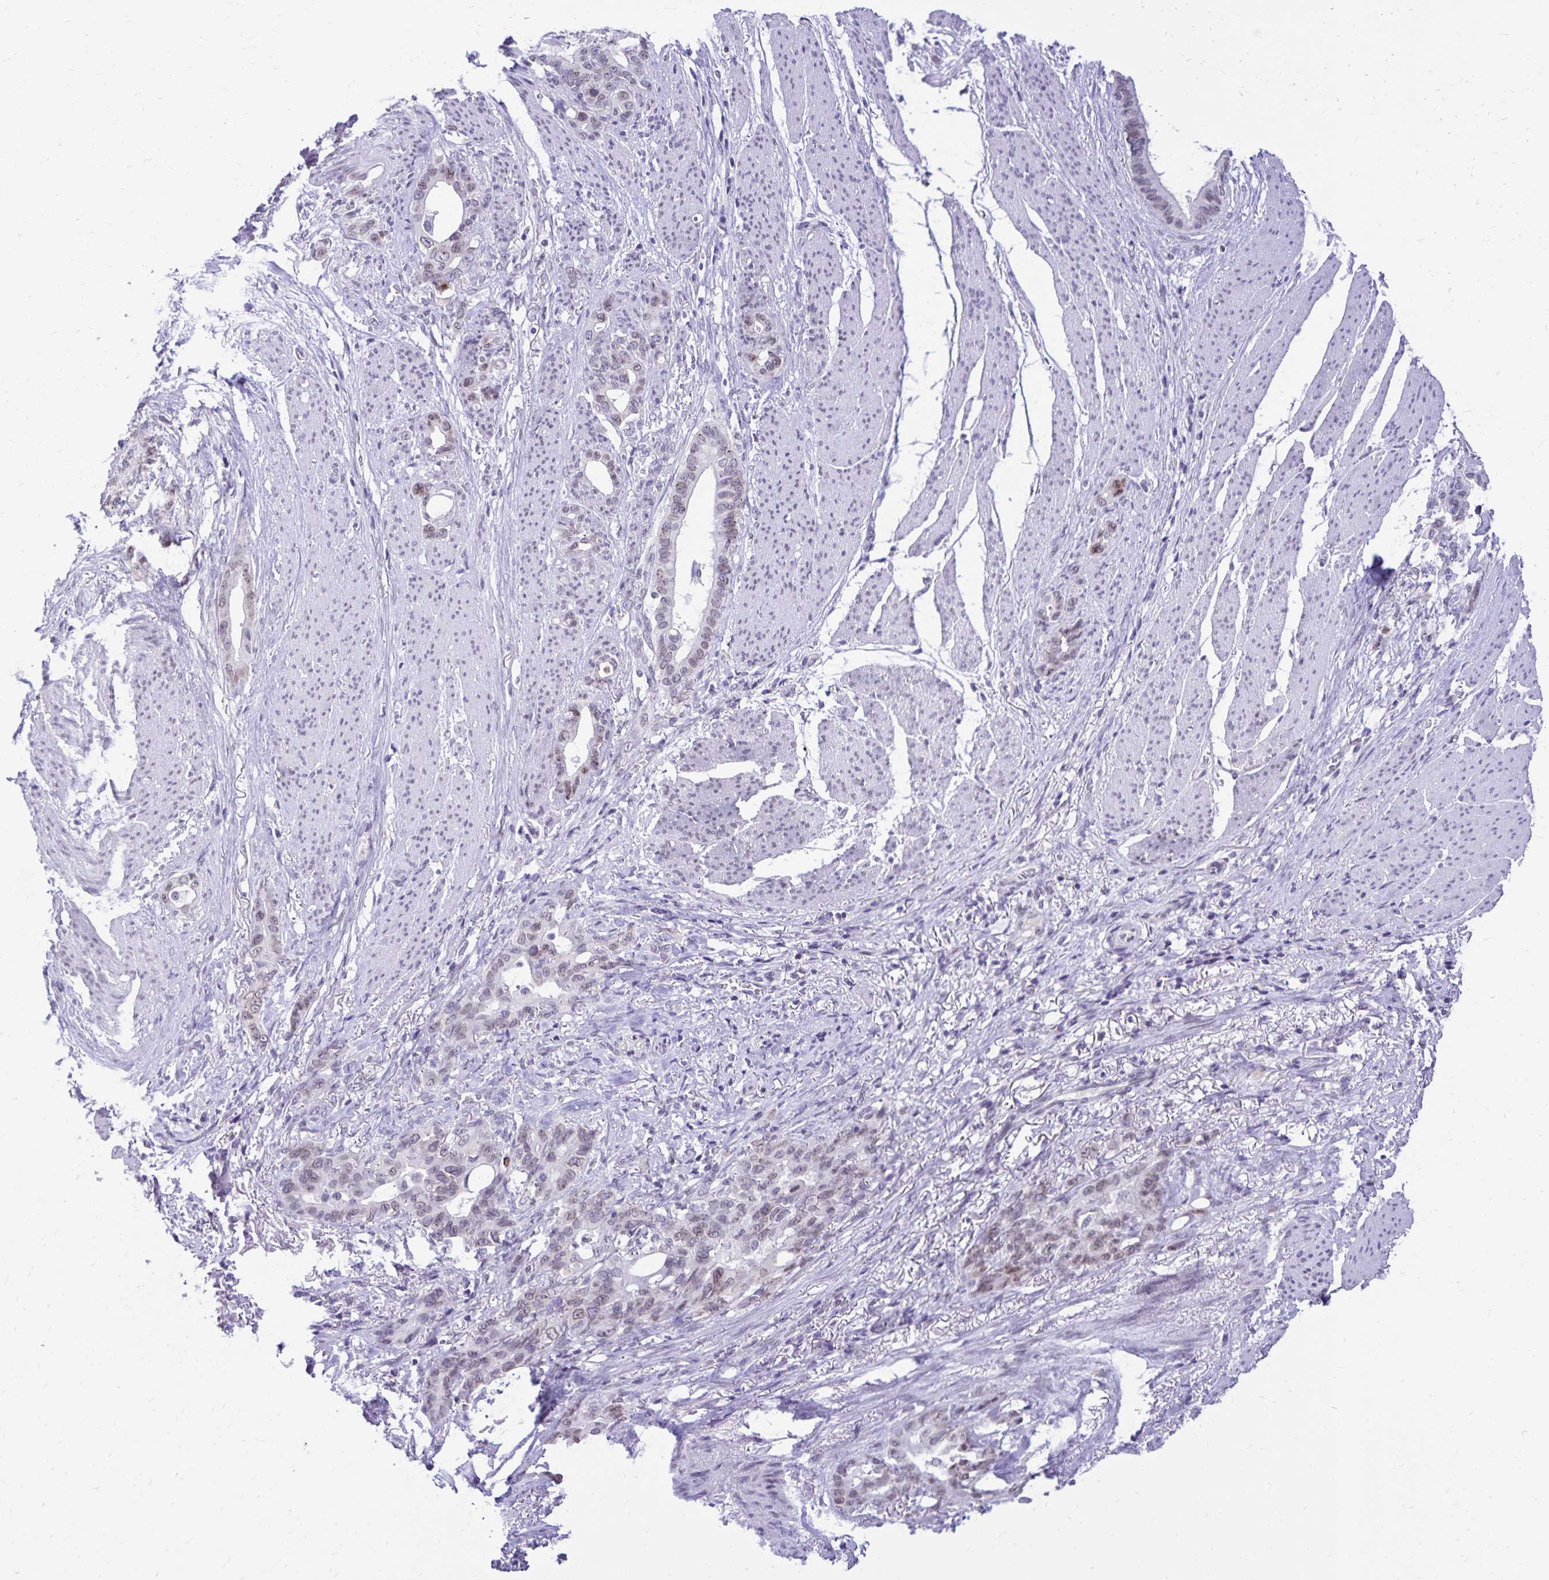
{"staining": {"intensity": "weak", "quantity": "<25%", "location": "nuclear"}, "tissue": "stomach cancer", "cell_type": "Tumor cells", "image_type": "cancer", "snomed": [{"axis": "morphology", "description": "Normal tissue, NOS"}, {"axis": "morphology", "description": "Adenocarcinoma, NOS"}, {"axis": "topography", "description": "Esophagus"}, {"axis": "topography", "description": "Stomach, upper"}], "caption": "IHC of human adenocarcinoma (stomach) exhibits no expression in tumor cells. The staining was performed using DAB to visualize the protein expression in brown, while the nuclei were stained in blue with hematoxylin (Magnification: 20x).", "gene": "FAM166C", "patient": {"sex": "male", "age": 62}}